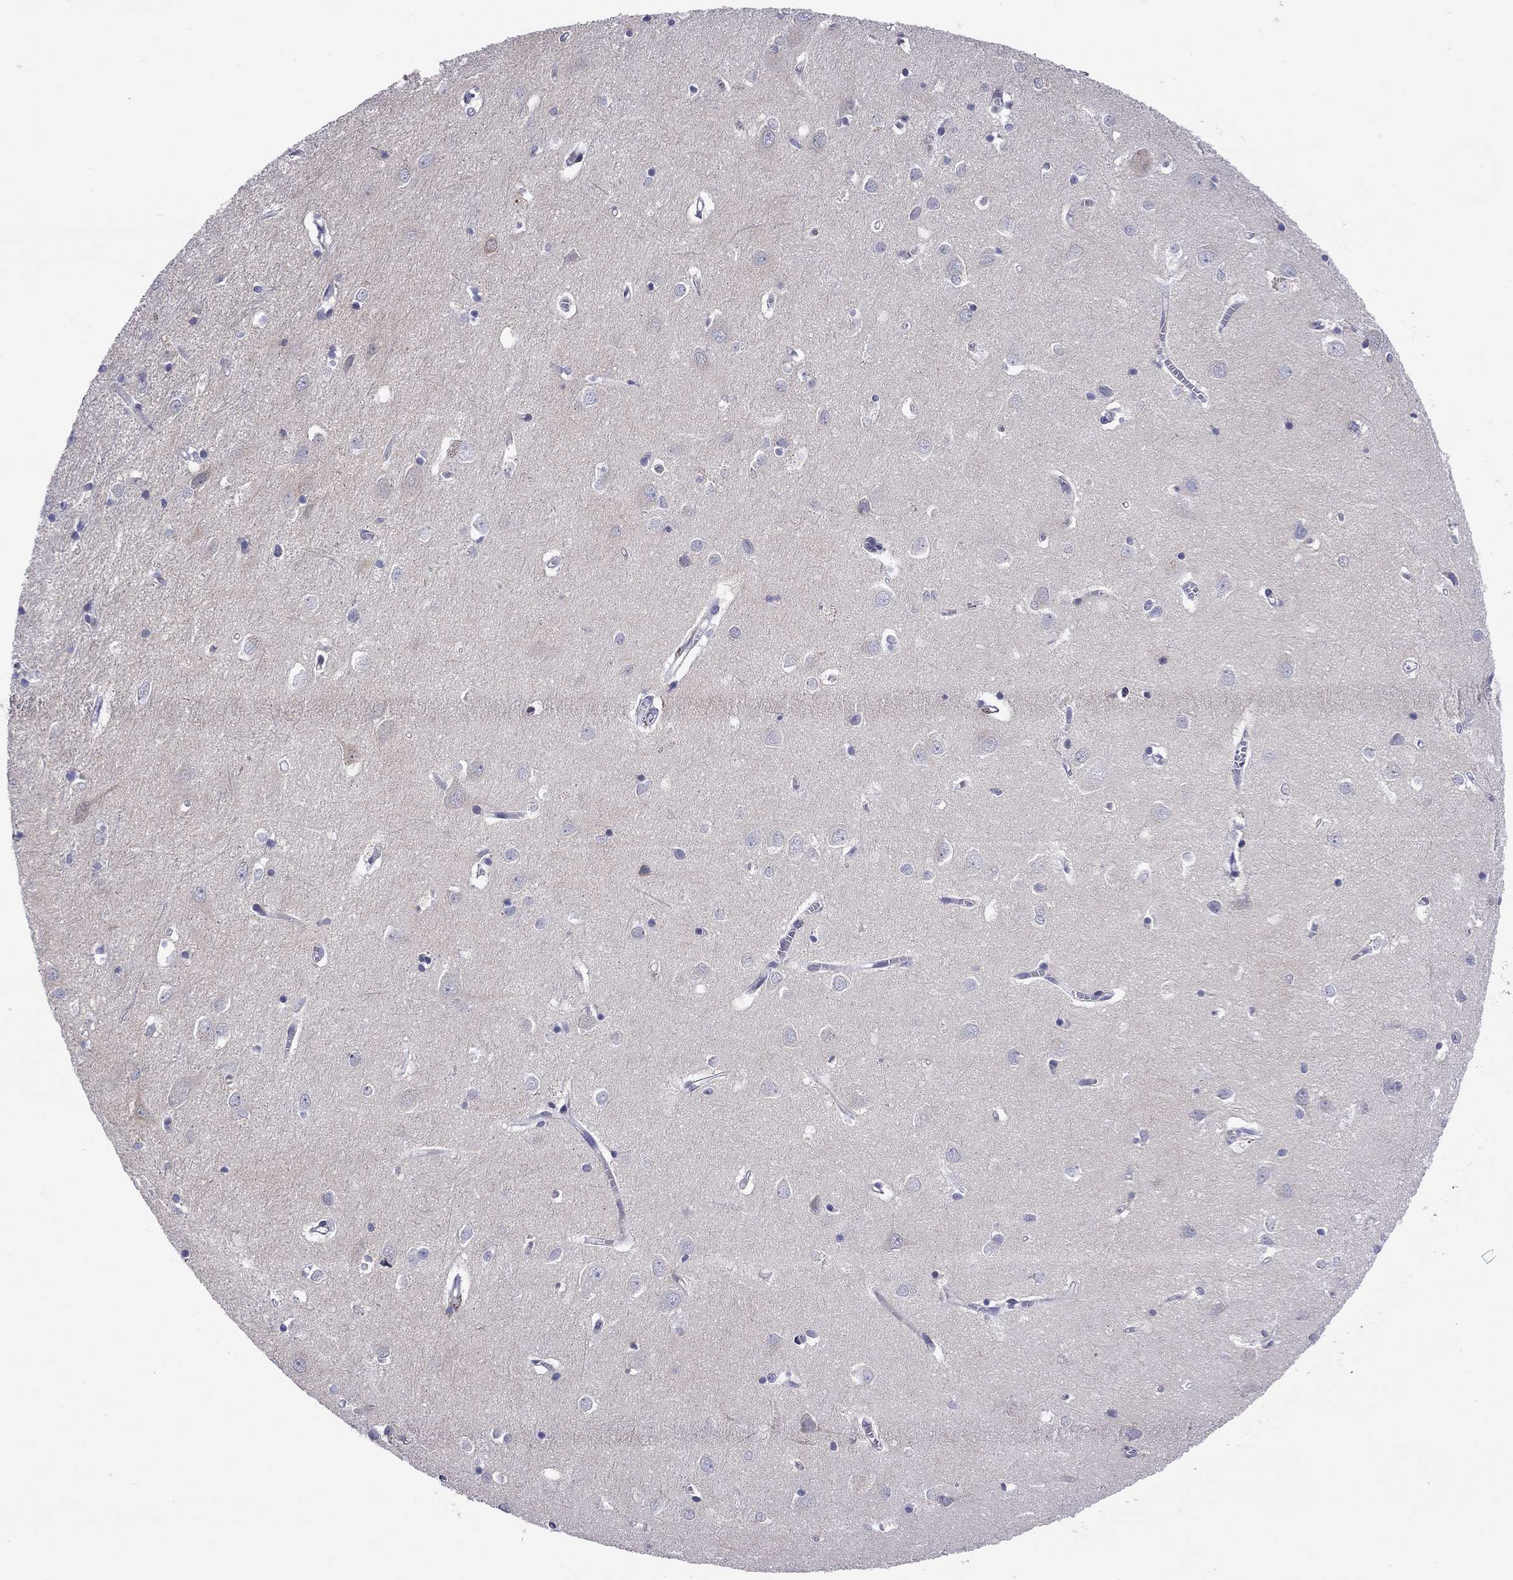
{"staining": {"intensity": "negative", "quantity": "none", "location": "none"}, "tissue": "cerebral cortex", "cell_type": "Endothelial cells", "image_type": "normal", "snomed": [{"axis": "morphology", "description": "Normal tissue, NOS"}, {"axis": "topography", "description": "Cerebral cortex"}], "caption": "Immunohistochemistry histopathology image of unremarkable cerebral cortex stained for a protein (brown), which shows no positivity in endothelial cells.", "gene": "SLC46A2", "patient": {"sex": "male", "age": 70}}